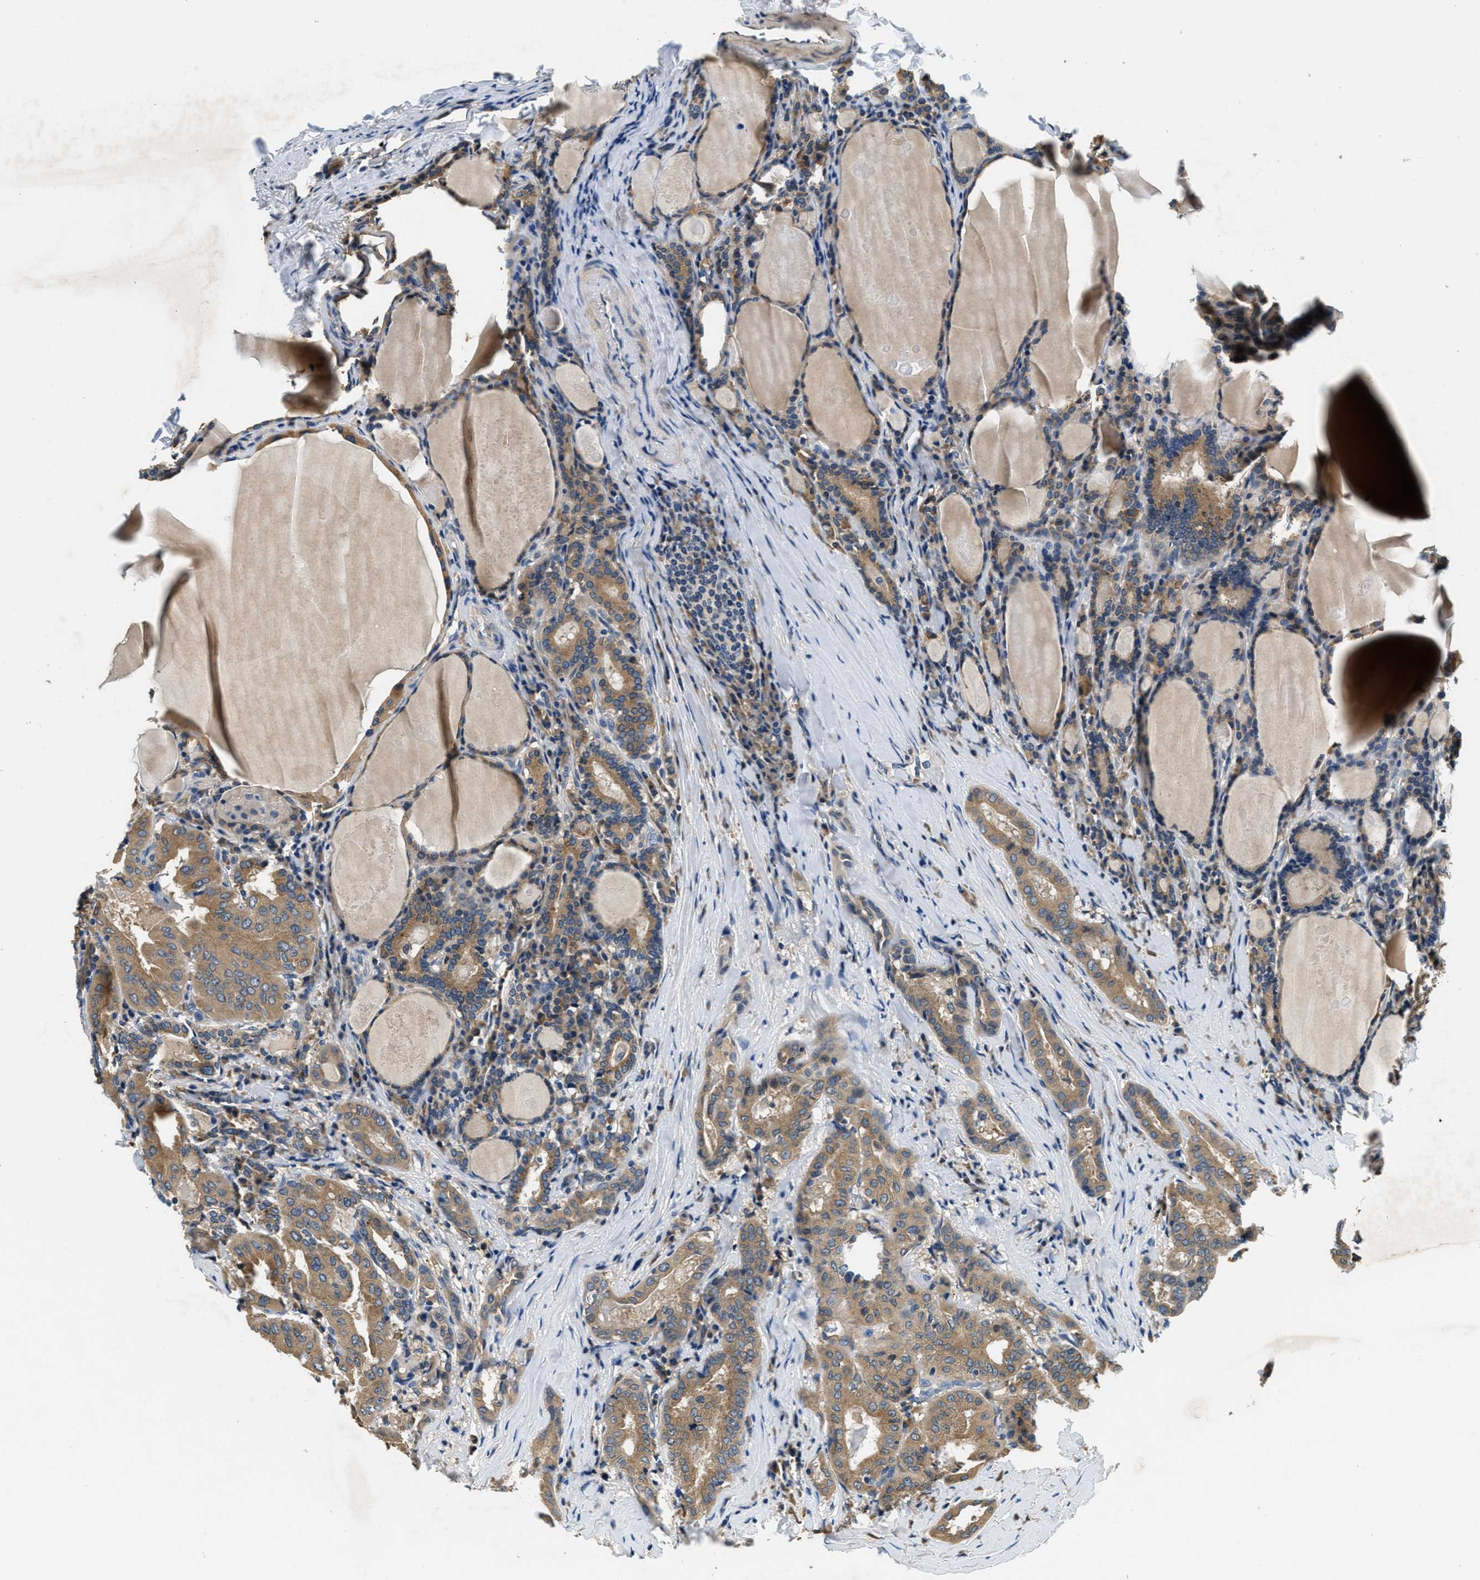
{"staining": {"intensity": "moderate", "quantity": ">75%", "location": "cytoplasmic/membranous"}, "tissue": "thyroid cancer", "cell_type": "Tumor cells", "image_type": "cancer", "snomed": [{"axis": "morphology", "description": "Papillary adenocarcinoma, NOS"}, {"axis": "topography", "description": "Thyroid gland"}], "caption": "A brown stain shows moderate cytoplasmic/membranous staining of a protein in human thyroid cancer tumor cells.", "gene": "ALDH3A2", "patient": {"sex": "female", "age": 42}}